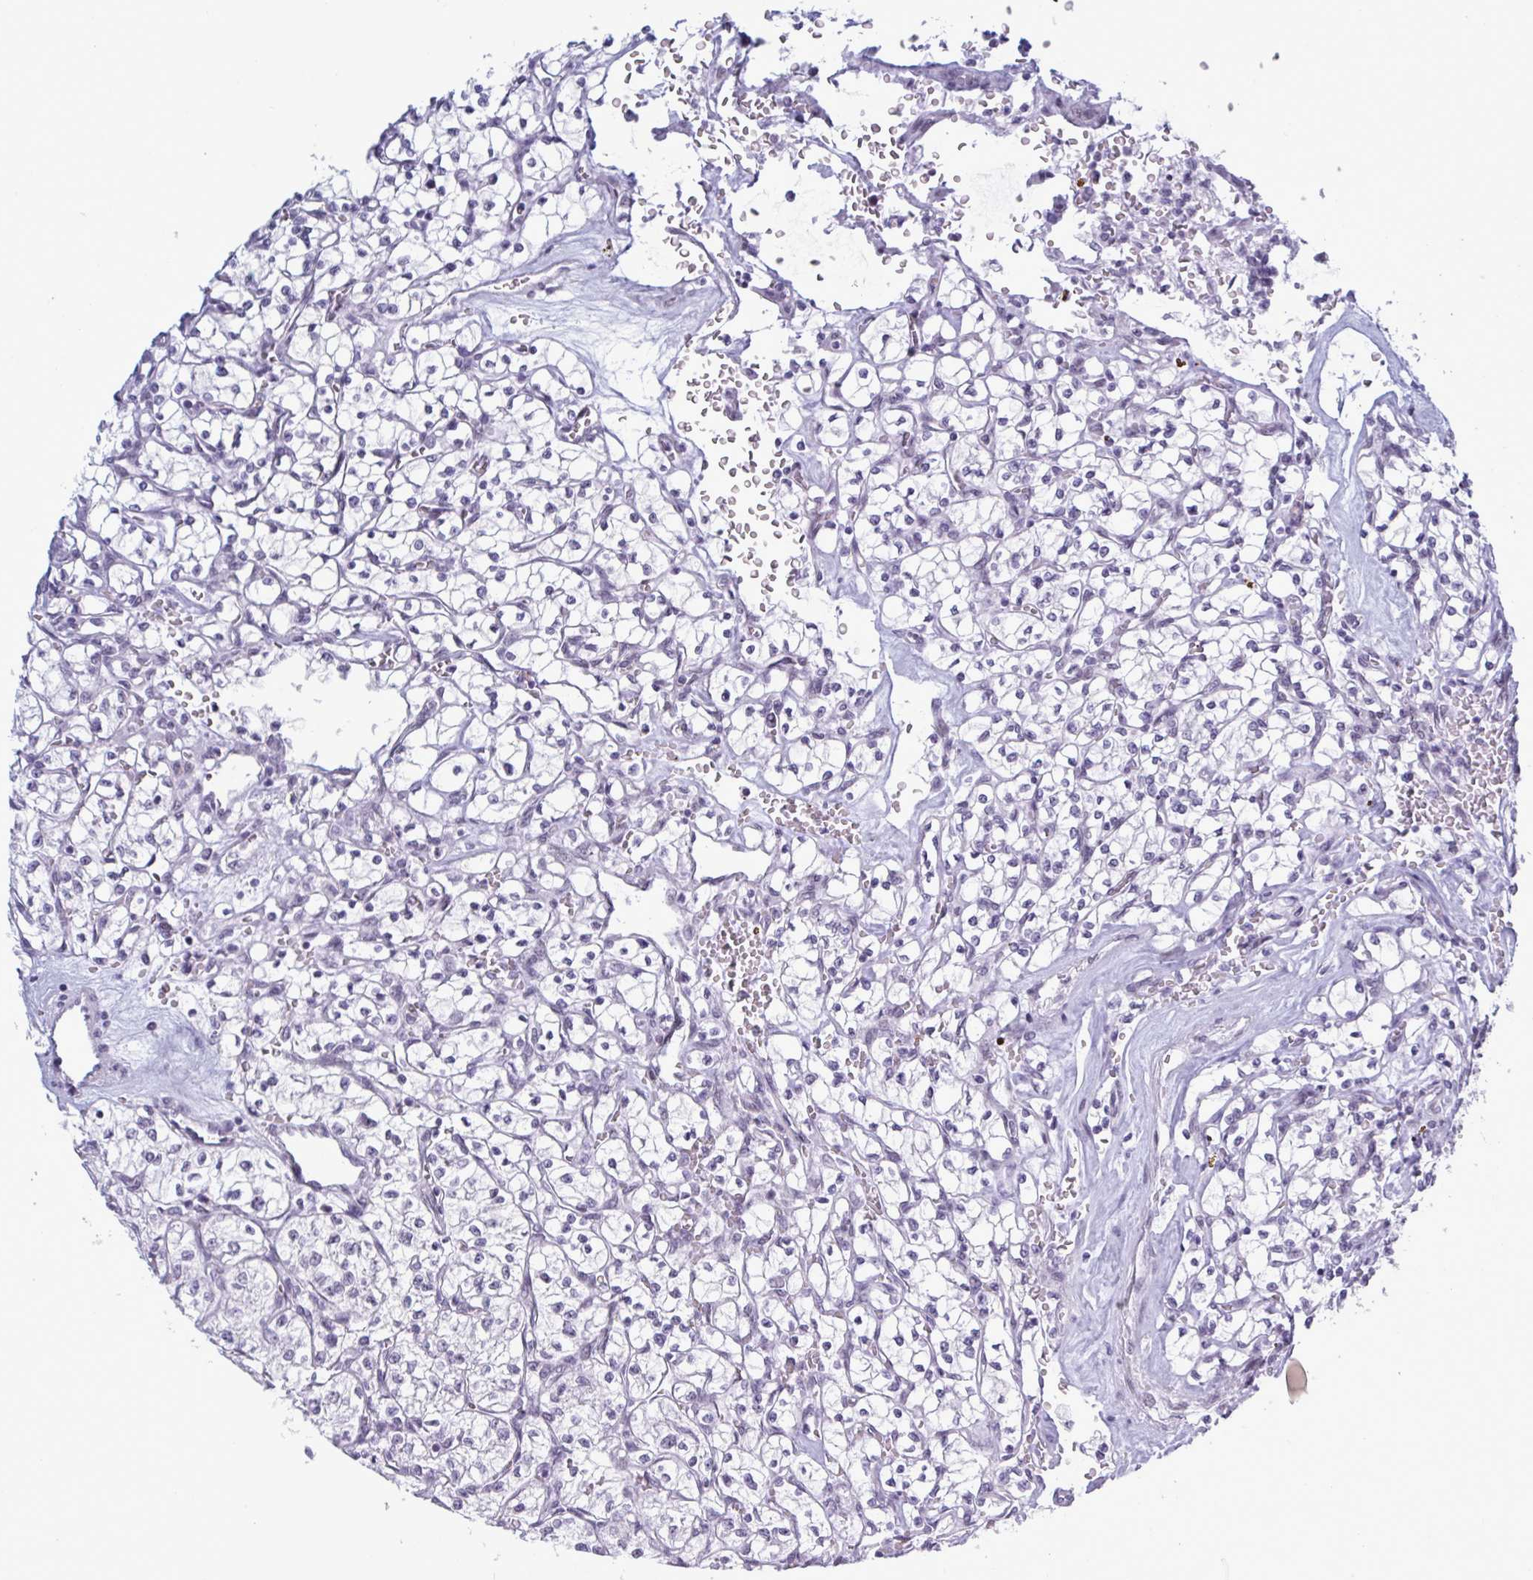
{"staining": {"intensity": "negative", "quantity": "none", "location": "none"}, "tissue": "renal cancer", "cell_type": "Tumor cells", "image_type": "cancer", "snomed": [{"axis": "morphology", "description": "Adenocarcinoma, NOS"}, {"axis": "topography", "description": "Kidney"}], "caption": "High power microscopy micrograph of an immunohistochemistry (IHC) photomicrograph of adenocarcinoma (renal), revealing no significant positivity in tumor cells.", "gene": "PPP1R10", "patient": {"sex": "female", "age": 64}}